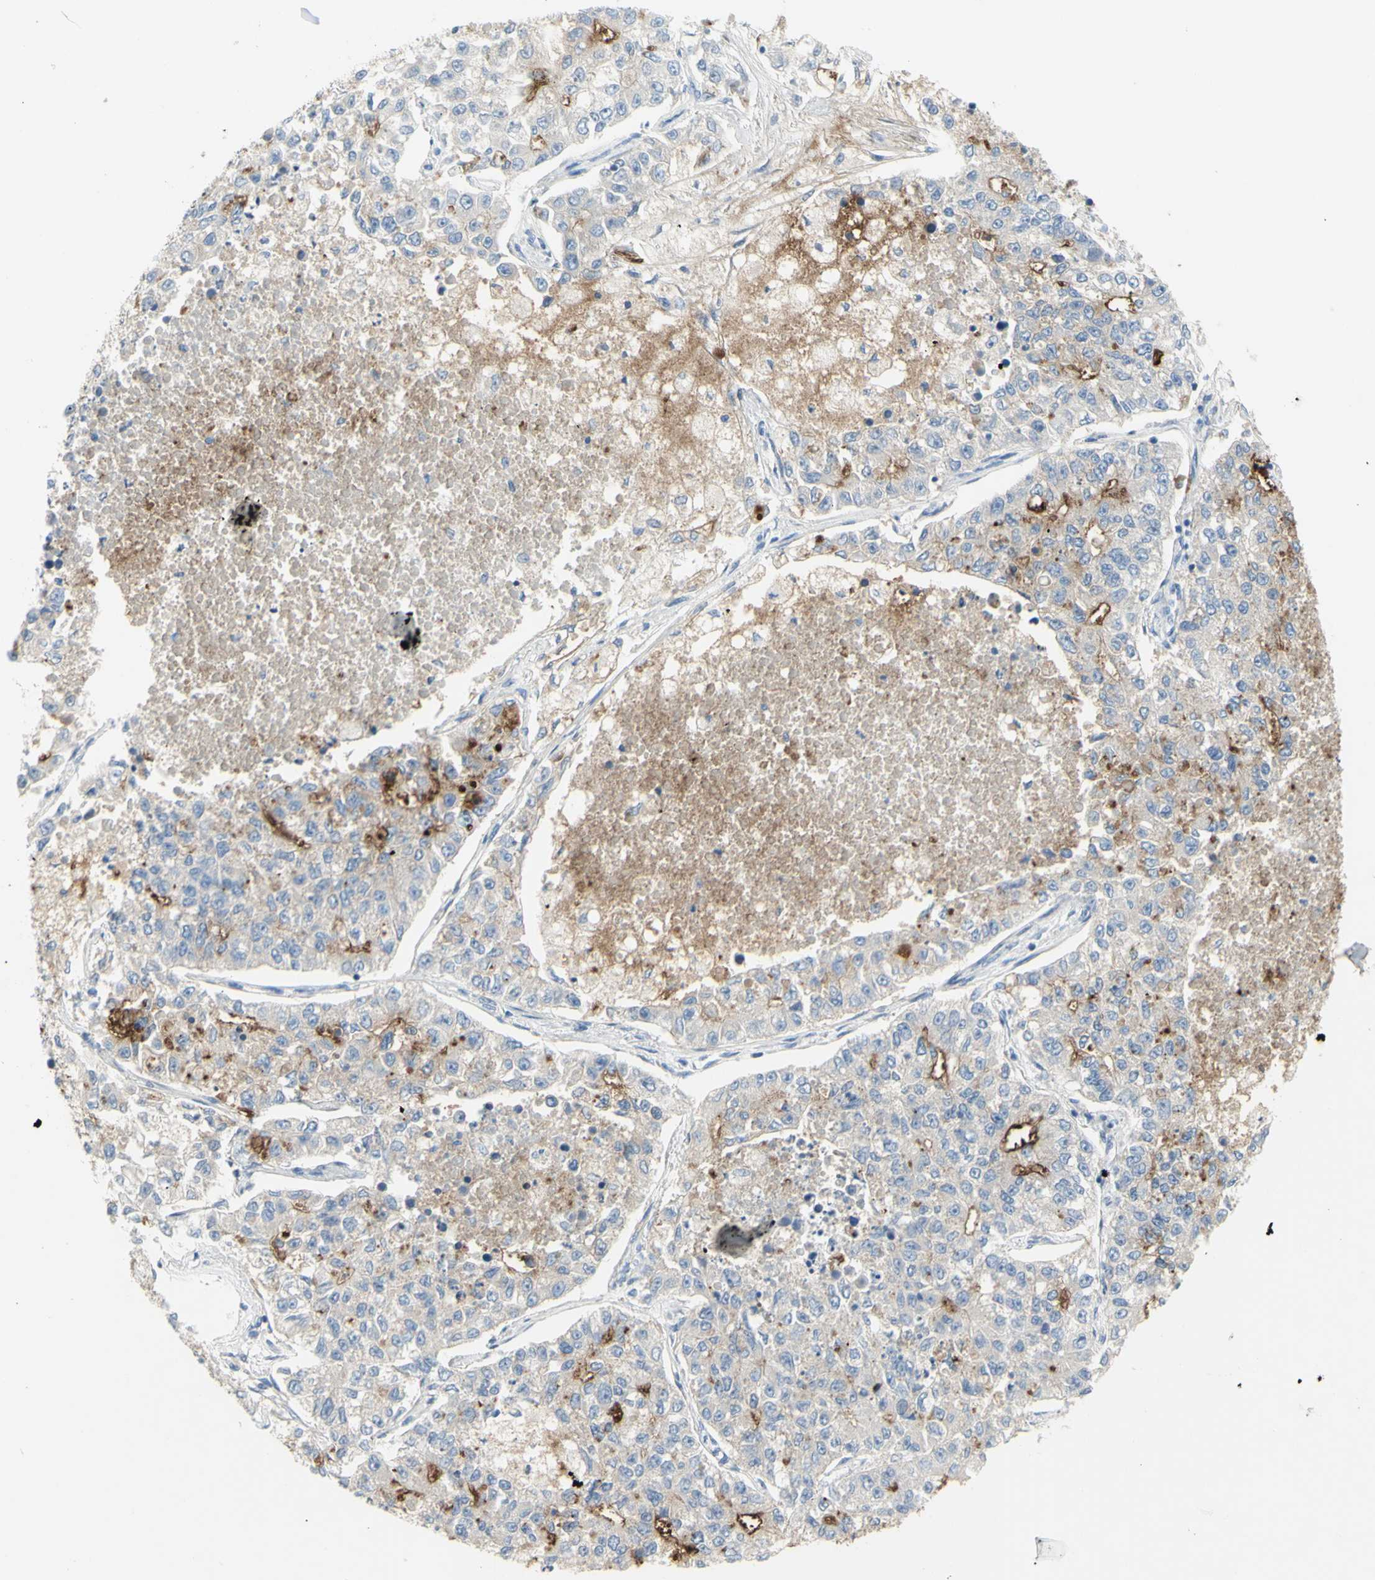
{"staining": {"intensity": "weak", "quantity": ">75%", "location": "cytoplasmic/membranous"}, "tissue": "lung cancer", "cell_type": "Tumor cells", "image_type": "cancer", "snomed": [{"axis": "morphology", "description": "Adenocarcinoma, NOS"}, {"axis": "topography", "description": "Lung"}], "caption": "Immunohistochemical staining of lung cancer exhibits low levels of weak cytoplasmic/membranous protein expression in approximately >75% of tumor cells.", "gene": "MUC1", "patient": {"sex": "male", "age": 49}}